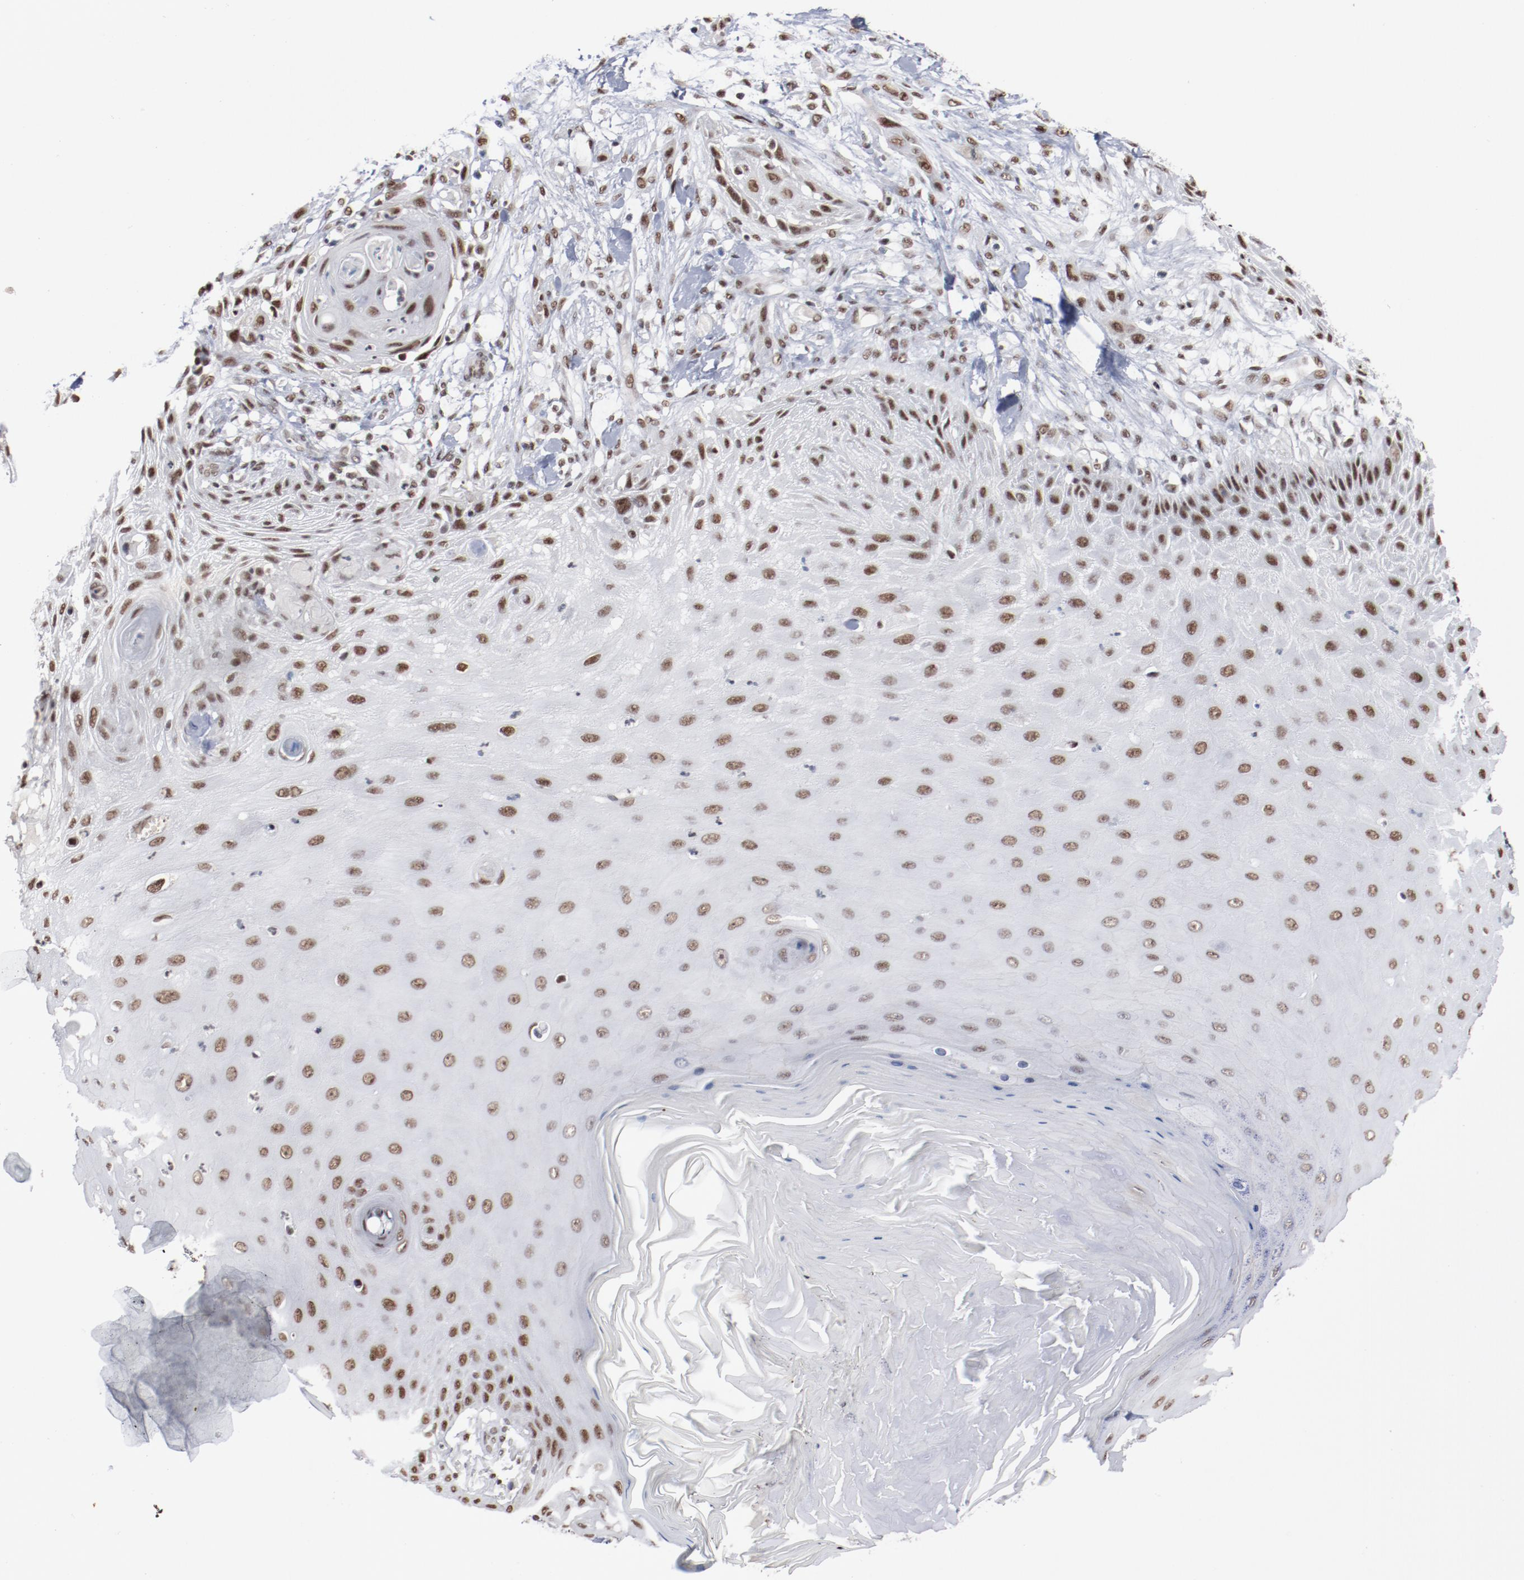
{"staining": {"intensity": "moderate", "quantity": ">75%", "location": "nuclear"}, "tissue": "skin cancer", "cell_type": "Tumor cells", "image_type": "cancer", "snomed": [{"axis": "morphology", "description": "Normal tissue, NOS"}, {"axis": "morphology", "description": "Squamous cell carcinoma, NOS"}, {"axis": "topography", "description": "Skin"}], "caption": "Immunohistochemistry of skin cancer (squamous cell carcinoma) reveals medium levels of moderate nuclear staining in approximately >75% of tumor cells. The staining was performed using DAB (3,3'-diaminobenzidine) to visualize the protein expression in brown, while the nuclei were stained in blue with hematoxylin (Magnification: 20x).", "gene": "BUB3", "patient": {"sex": "female", "age": 59}}